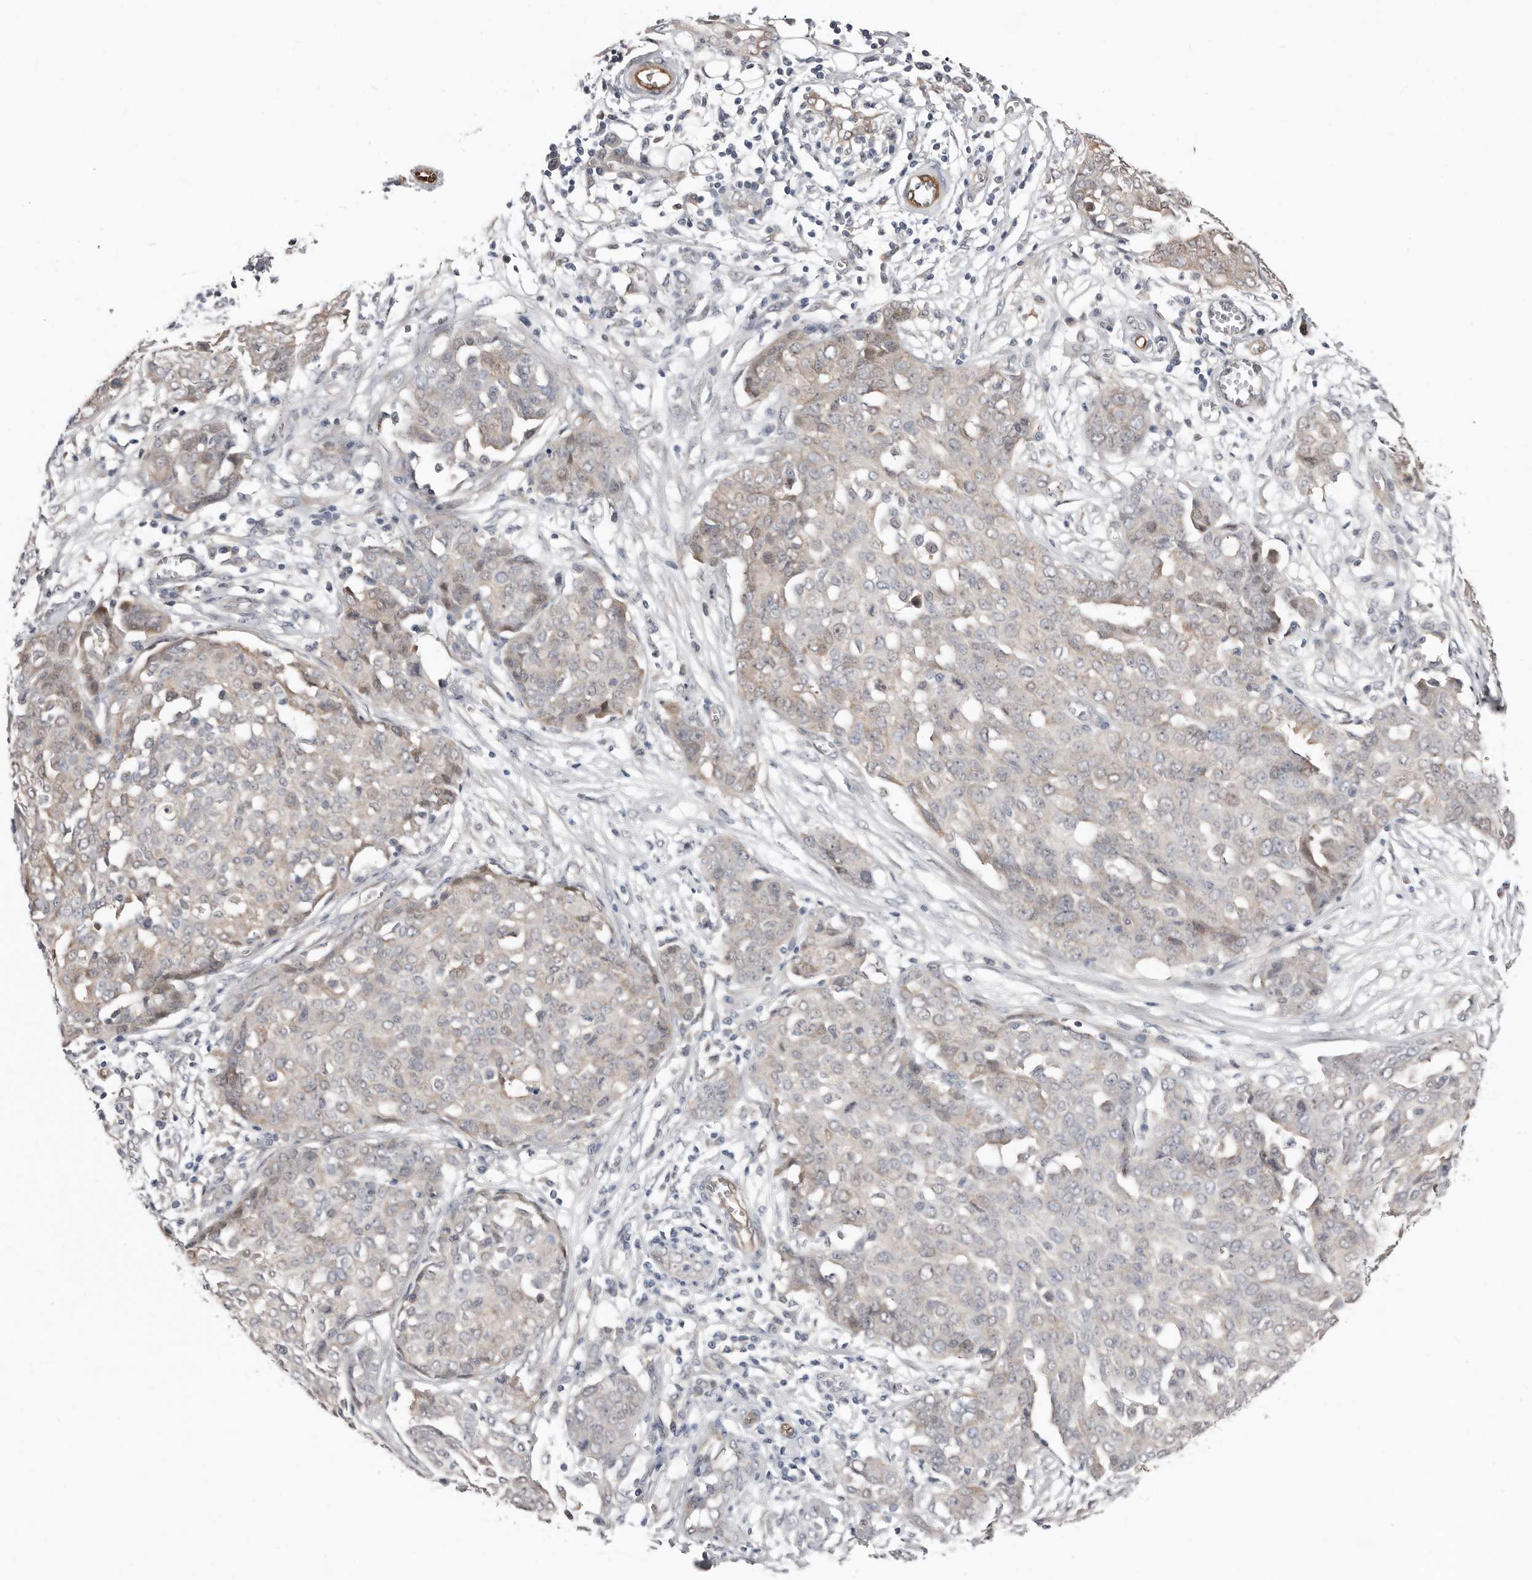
{"staining": {"intensity": "negative", "quantity": "none", "location": "none"}, "tissue": "ovarian cancer", "cell_type": "Tumor cells", "image_type": "cancer", "snomed": [{"axis": "morphology", "description": "Cystadenocarcinoma, serous, NOS"}, {"axis": "topography", "description": "Soft tissue"}, {"axis": "topography", "description": "Ovary"}], "caption": "Immunohistochemistry image of ovarian cancer (serous cystadenocarcinoma) stained for a protein (brown), which reveals no positivity in tumor cells.", "gene": "ASRGL1", "patient": {"sex": "female", "age": 57}}